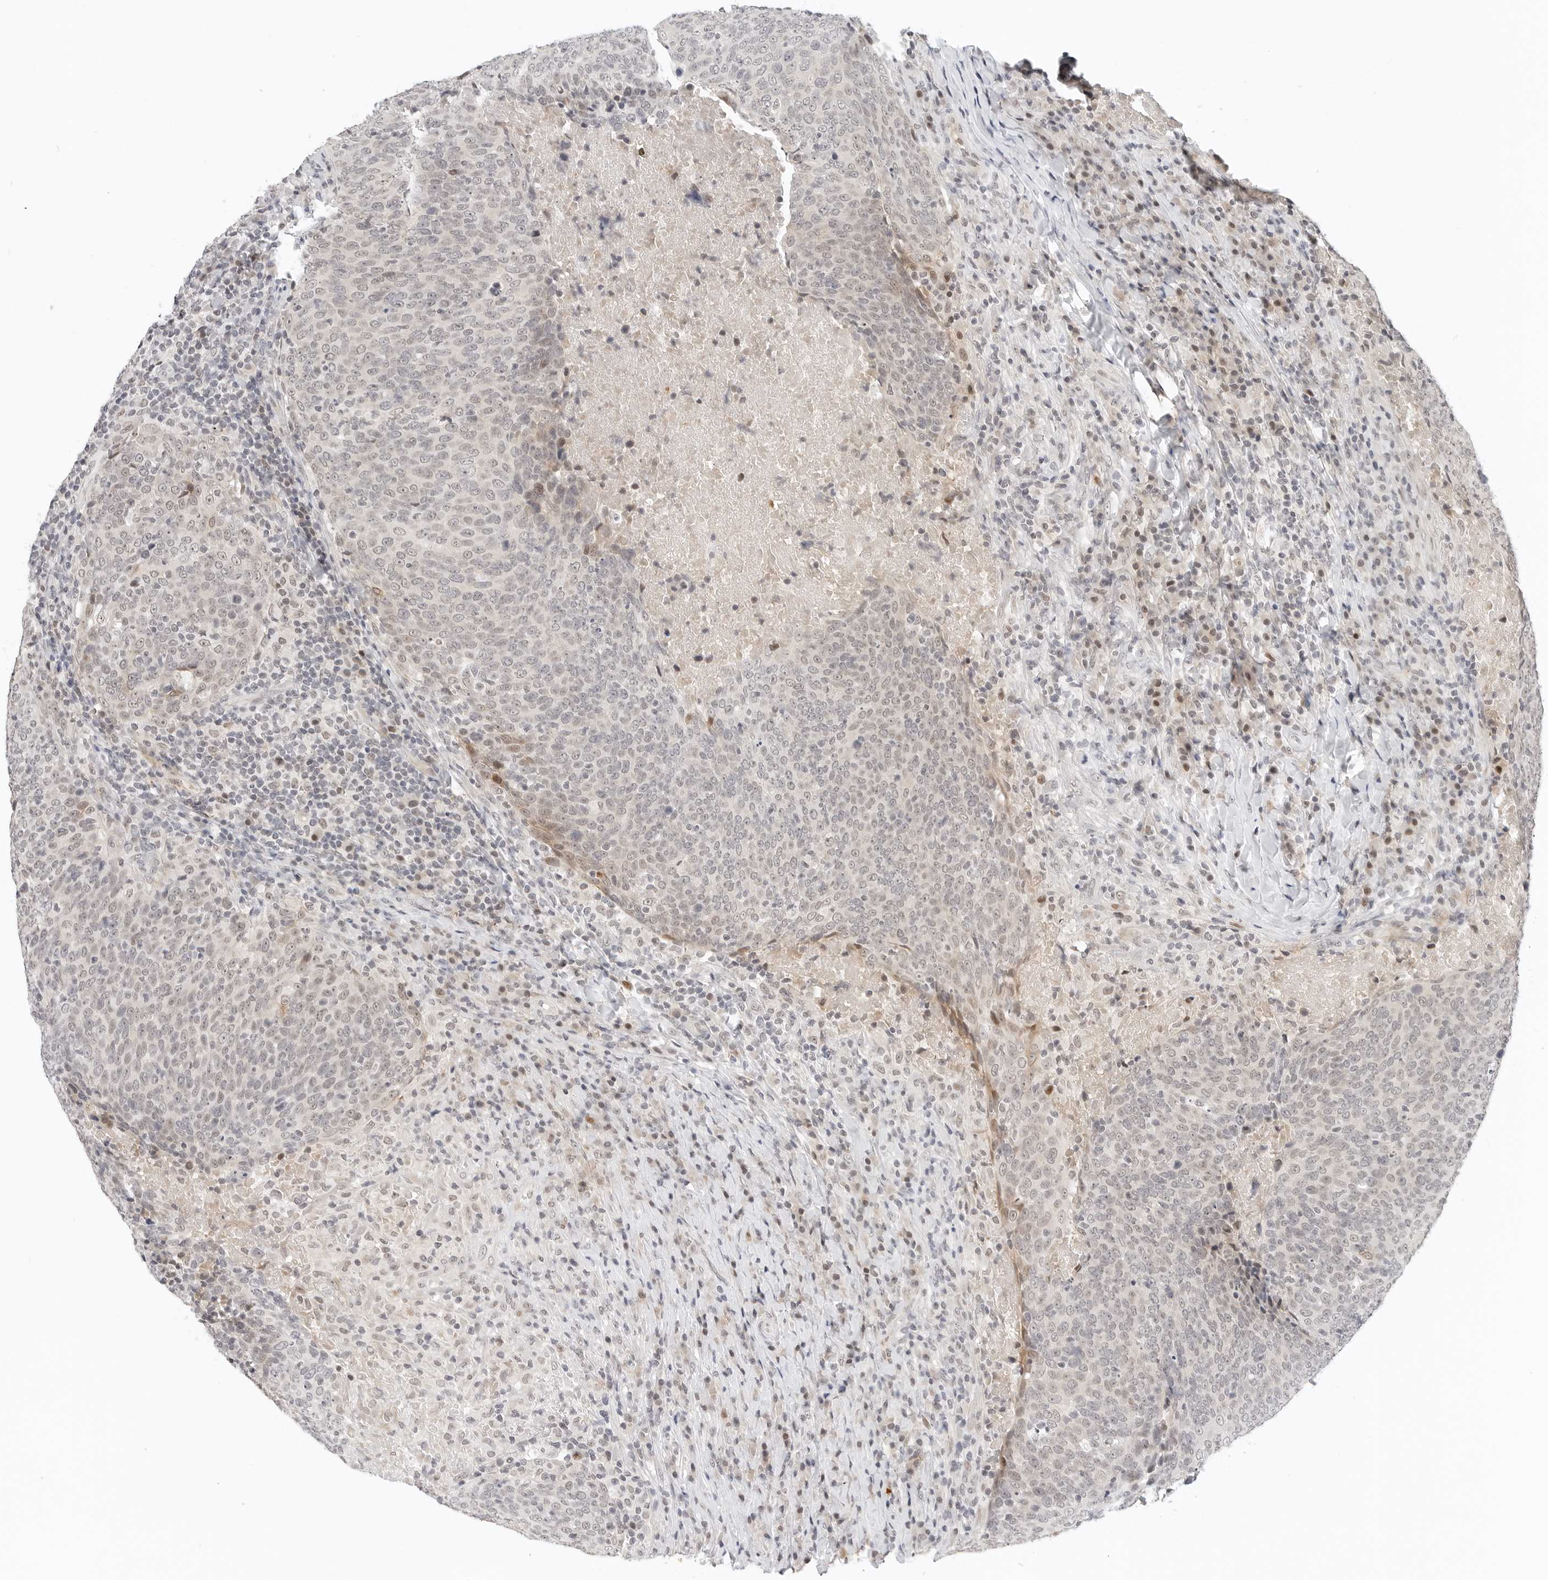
{"staining": {"intensity": "weak", "quantity": "25%-75%", "location": "nuclear"}, "tissue": "head and neck cancer", "cell_type": "Tumor cells", "image_type": "cancer", "snomed": [{"axis": "morphology", "description": "Squamous cell carcinoma, NOS"}, {"axis": "morphology", "description": "Squamous cell carcinoma, metastatic, NOS"}, {"axis": "topography", "description": "Lymph node"}, {"axis": "topography", "description": "Head-Neck"}], "caption": "Squamous cell carcinoma (head and neck) stained for a protein (brown) reveals weak nuclear positive staining in approximately 25%-75% of tumor cells.", "gene": "TSEN2", "patient": {"sex": "male", "age": 62}}